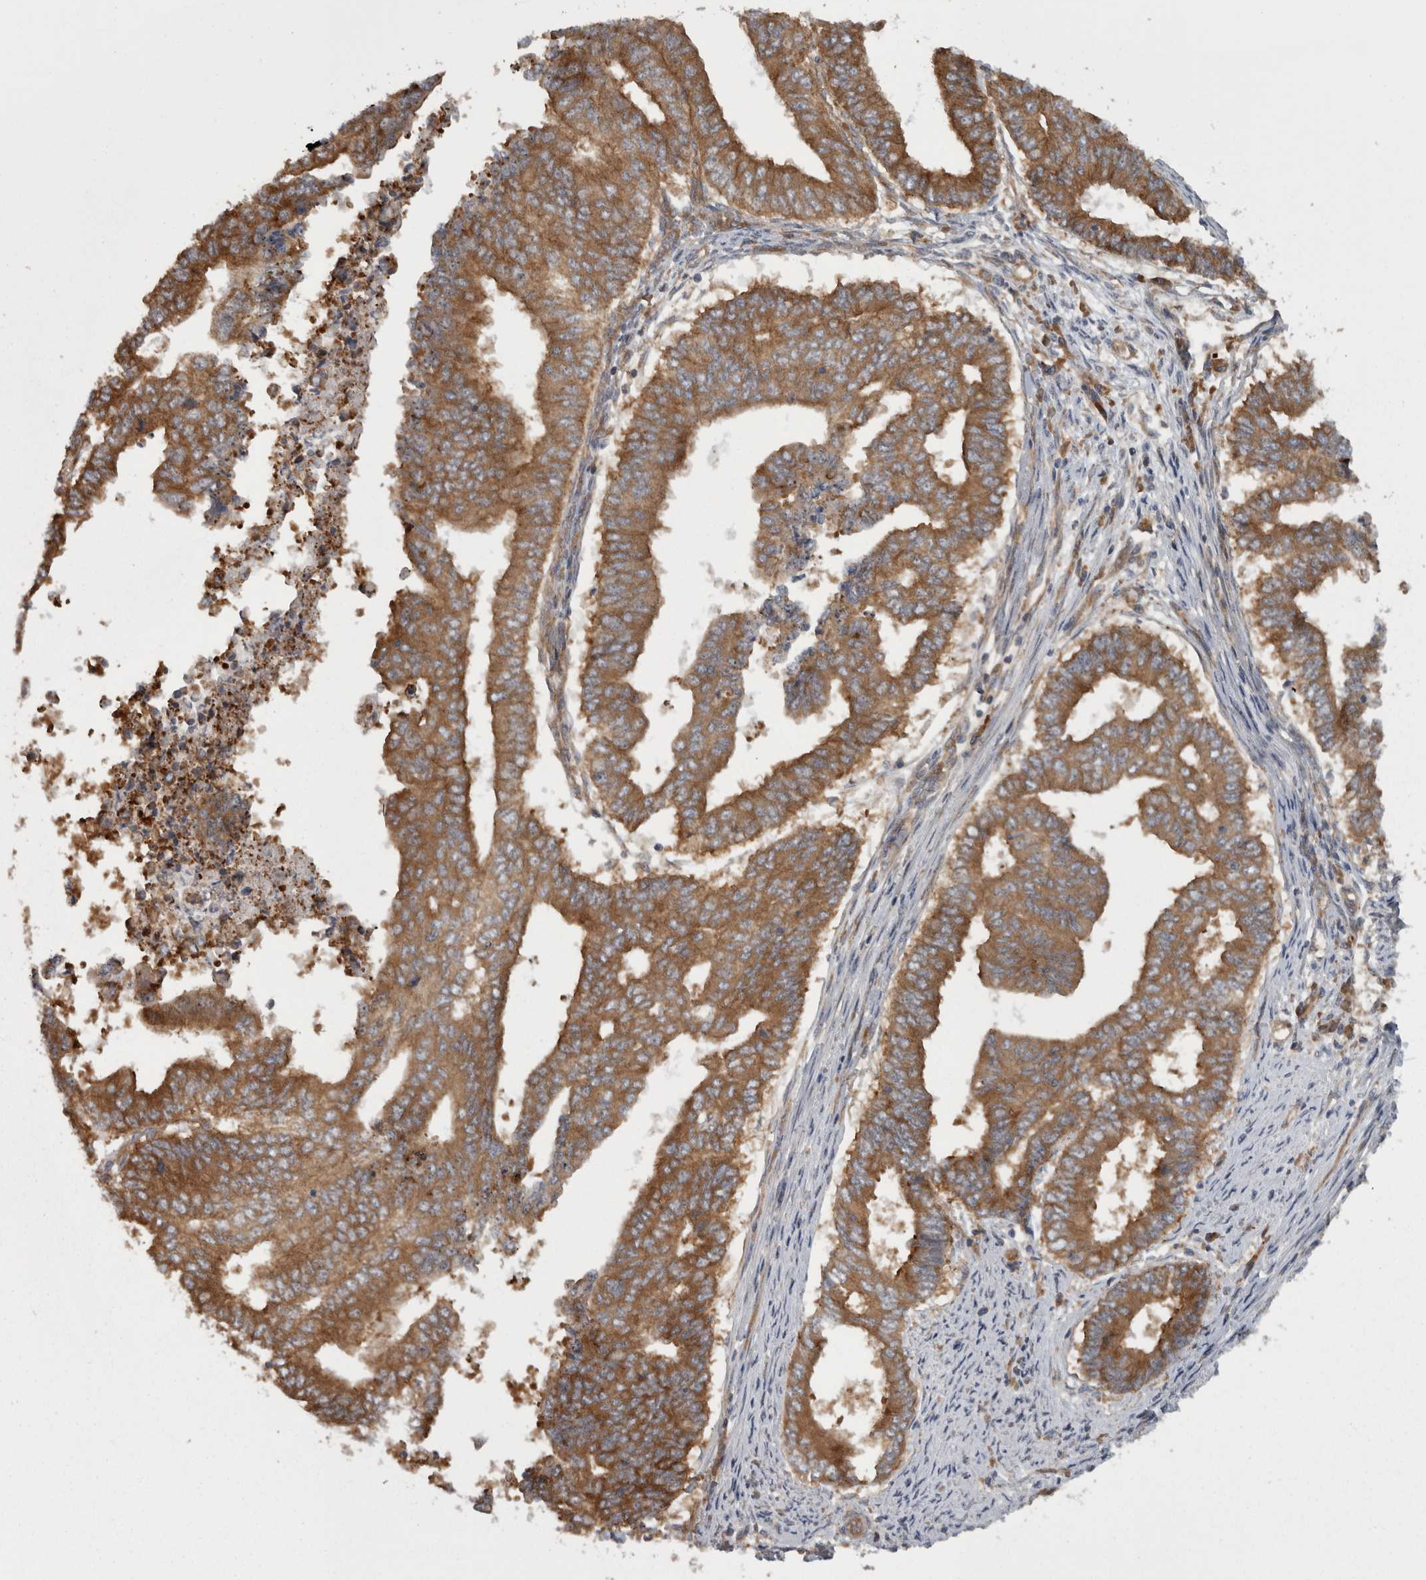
{"staining": {"intensity": "moderate", "quantity": ">75%", "location": "cytoplasmic/membranous"}, "tissue": "endometrial cancer", "cell_type": "Tumor cells", "image_type": "cancer", "snomed": [{"axis": "morphology", "description": "Polyp, NOS"}, {"axis": "morphology", "description": "Adenocarcinoma, NOS"}, {"axis": "morphology", "description": "Adenoma, NOS"}, {"axis": "topography", "description": "Endometrium"}], "caption": "Tumor cells show medium levels of moderate cytoplasmic/membranous positivity in approximately >75% of cells in human endometrial adenocarcinoma. The staining was performed using DAB, with brown indicating positive protein expression. Nuclei are stained blue with hematoxylin.", "gene": "SMCR8", "patient": {"sex": "female", "age": 79}}